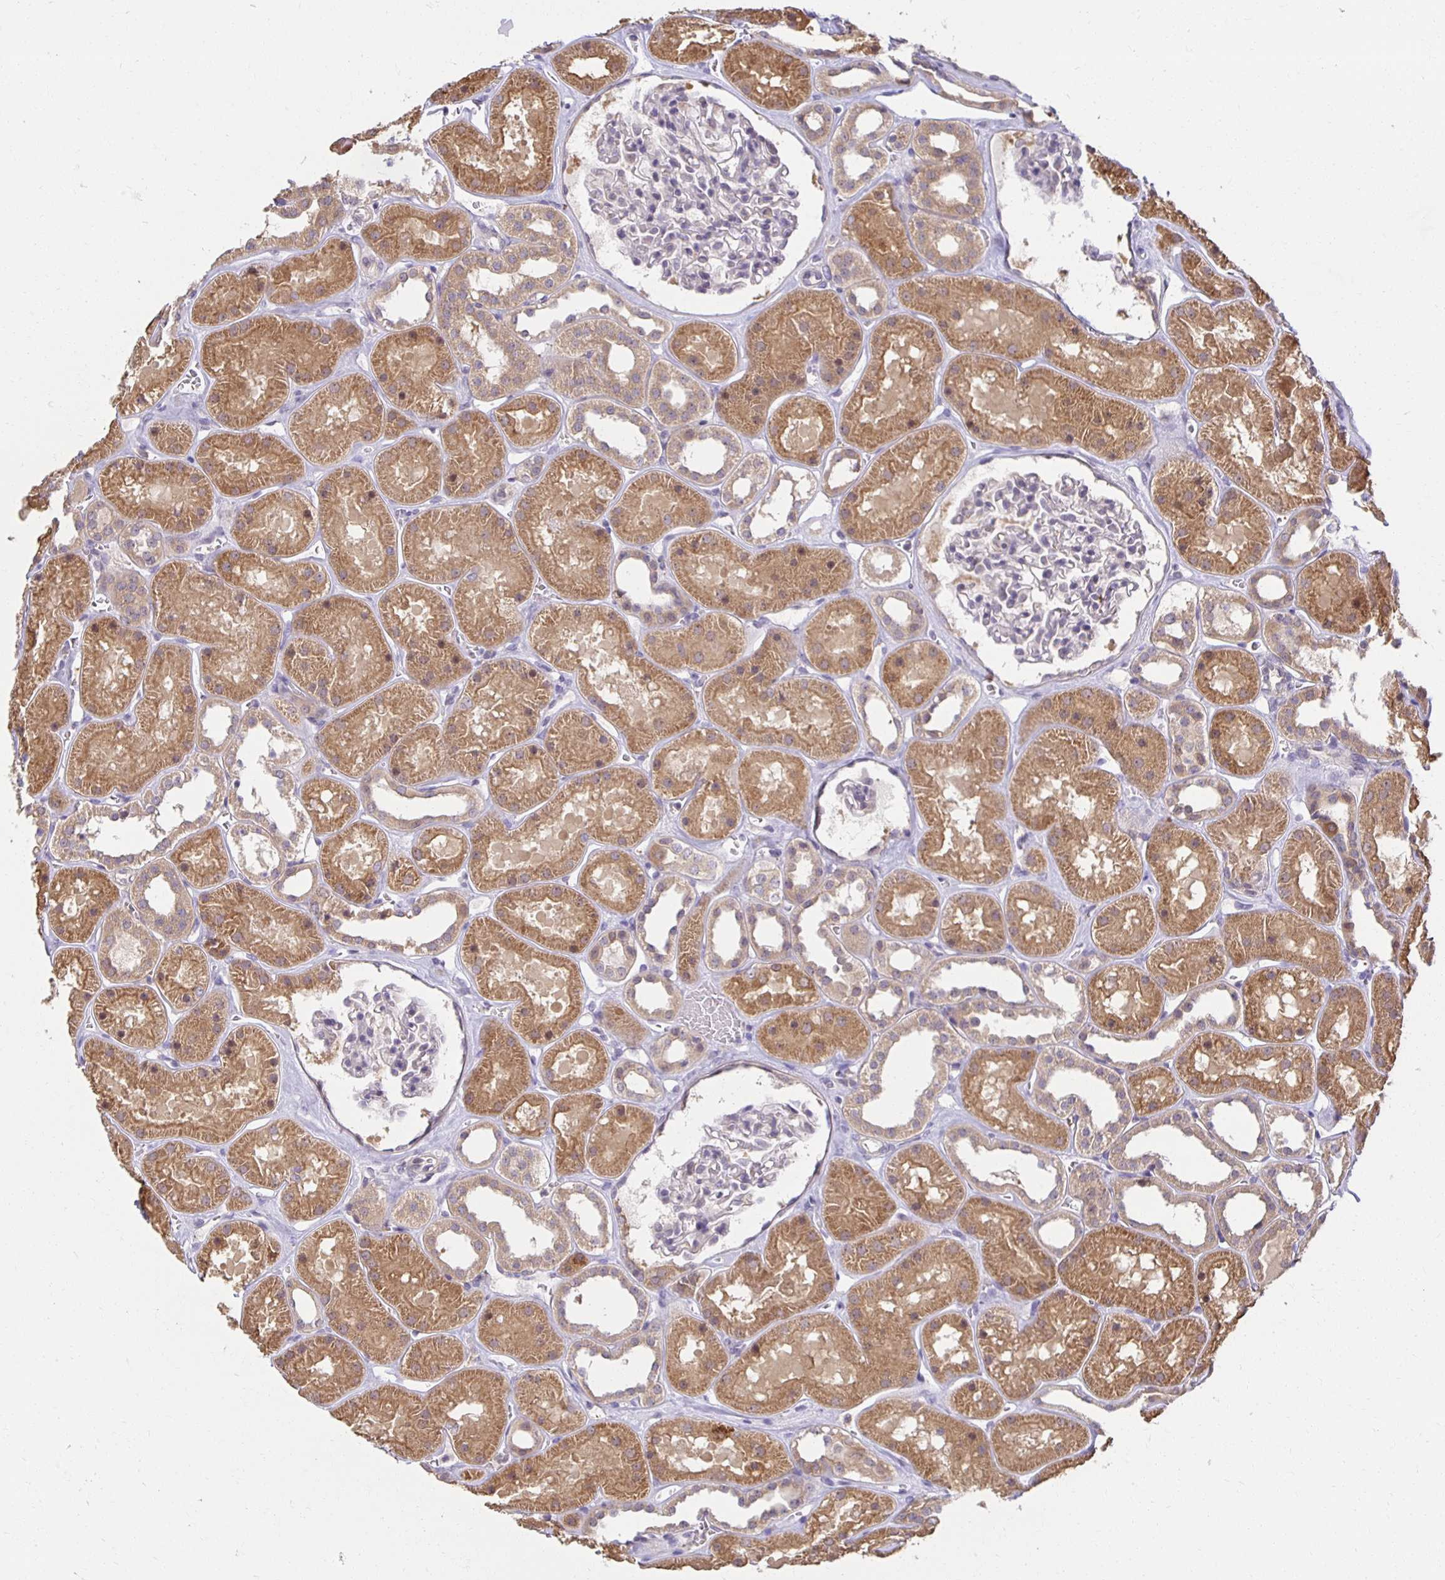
{"staining": {"intensity": "negative", "quantity": "none", "location": "none"}, "tissue": "kidney", "cell_type": "Cells in glomeruli", "image_type": "normal", "snomed": [{"axis": "morphology", "description": "Normal tissue, NOS"}, {"axis": "topography", "description": "Kidney"}], "caption": "The IHC histopathology image has no significant positivity in cells in glomeruli of kidney. The staining was performed using DAB to visualize the protein expression in brown, while the nuclei were stained in blue with hematoxylin (Magnification: 20x).", "gene": "MIEN1", "patient": {"sex": "female", "age": 41}}